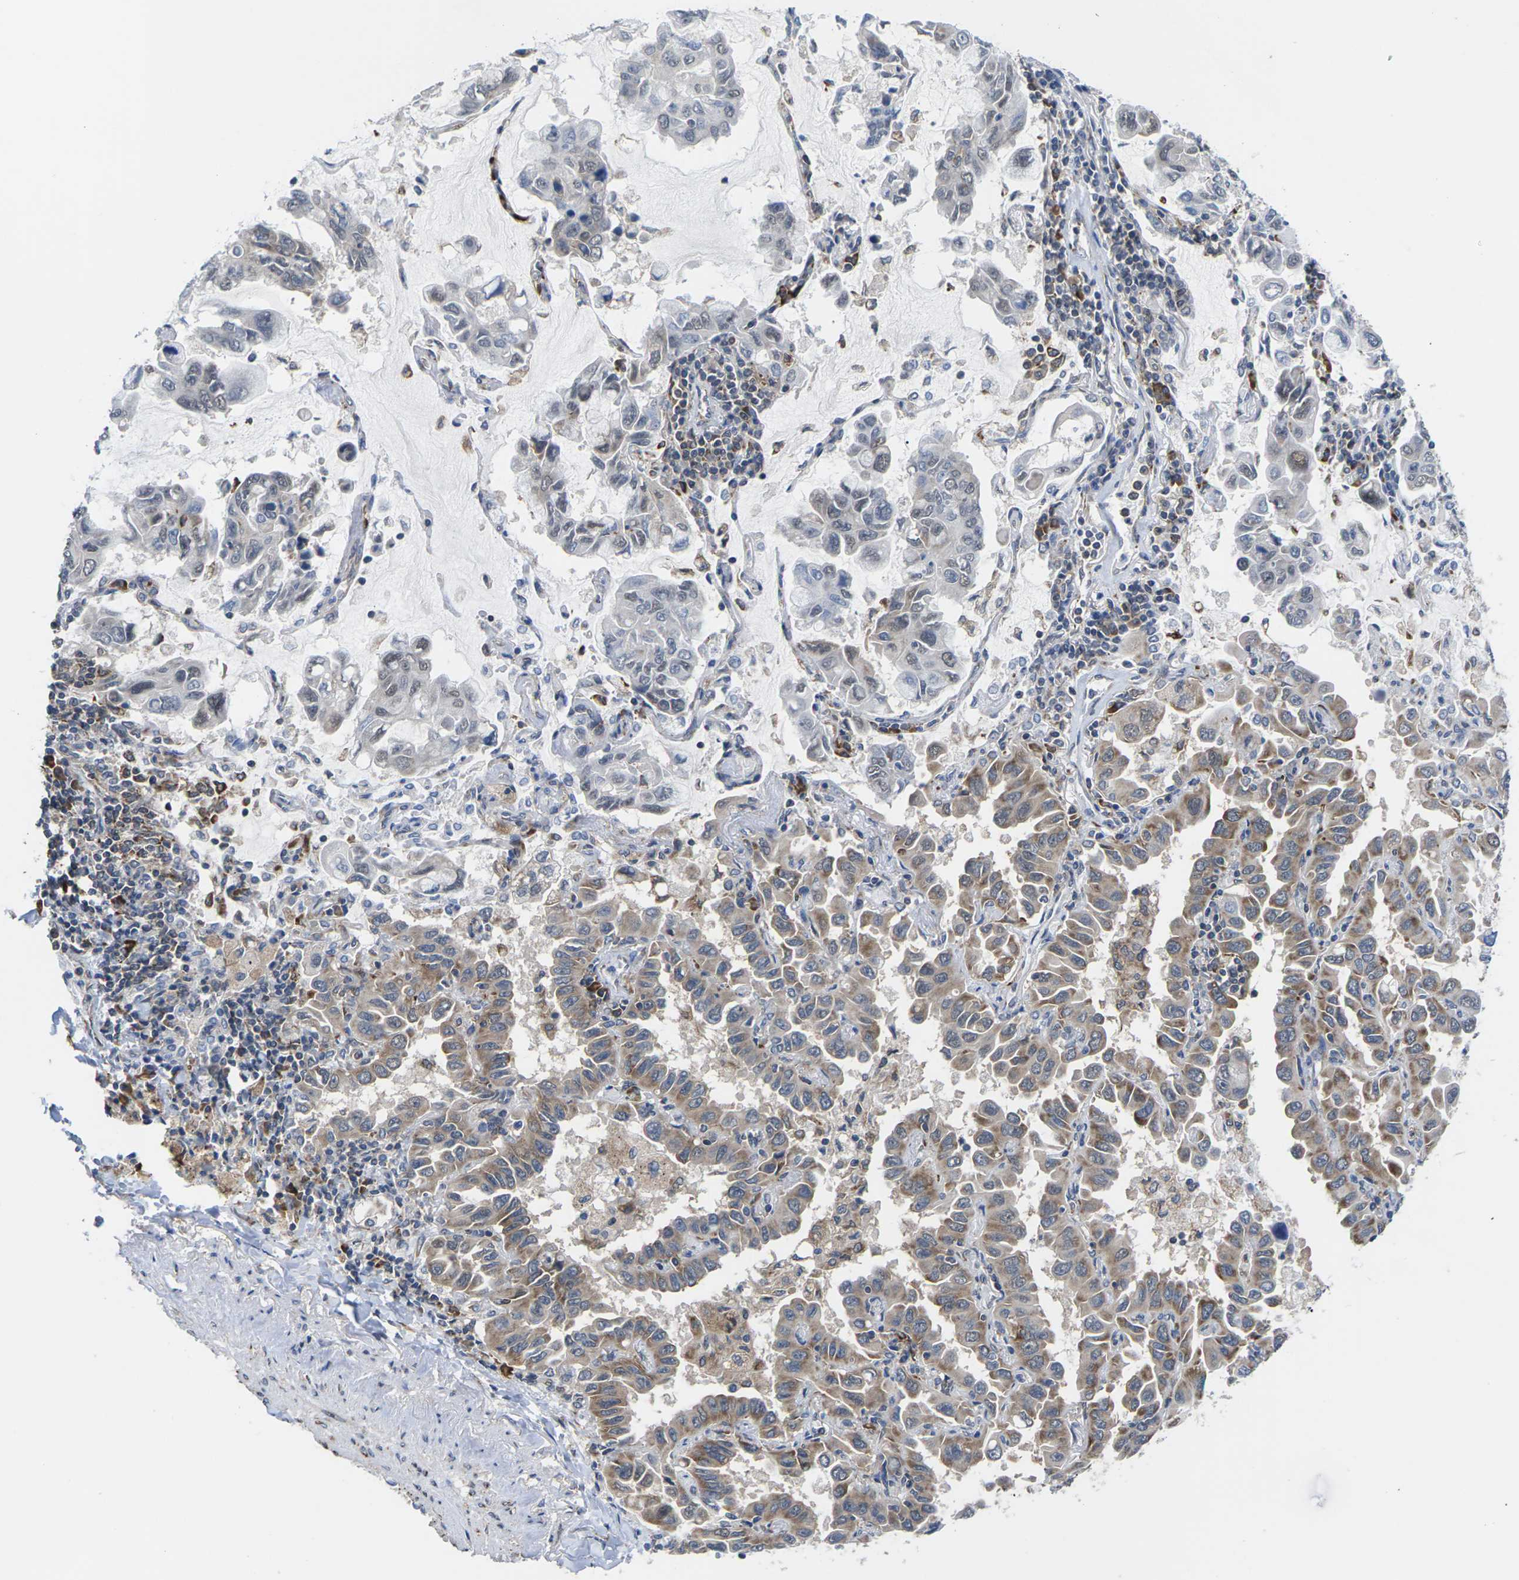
{"staining": {"intensity": "moderate", "quantity": "25%-75%", "location": "cytoplasmic/membranous"}, "tissue": "lung cancer", "cell_type": "Tumor cells", "image_type": "cancer", "snomed": [{"axis": "morphology", "description": "Adenocarcinoma, NOS"}, {"axis": "topography", "description": "Lung"}], "caption": "A brown stain shows moderate cytoplasmic/membranous positivity of a protein in lung cancer tumor cells.", "gene": "PDZK1IP1", "patient": {"sex": "male", "age": 64}}